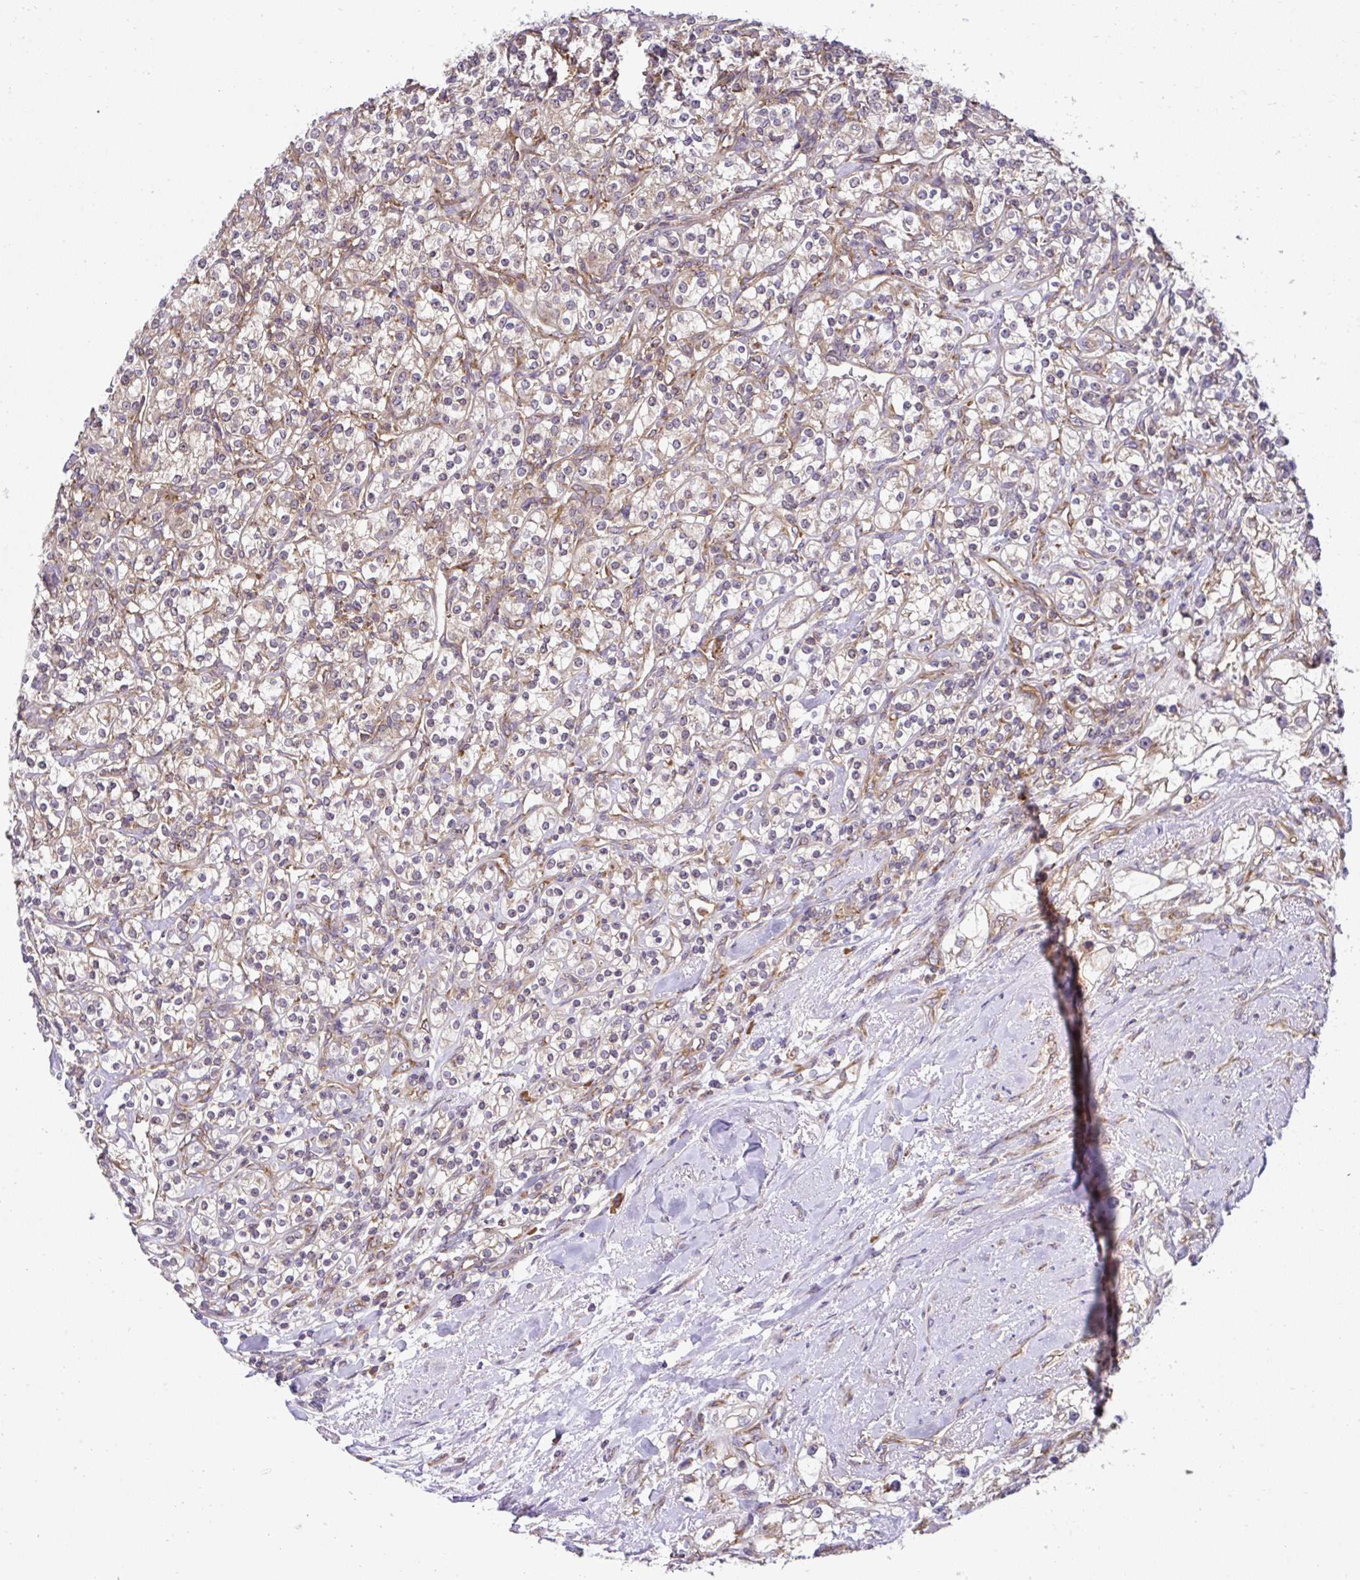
{"staining": {"intensity": "weak", "quantity": "25%-75%", "location": "cytoplasmic/membranous"}, "tissue": "renal cancer", "cell_type": "Tumor cells", "image_type": "cancer", "snomed": [{"axis": "morphology", "description": "Adenocarcinoma, NOS"}, {"axis": "topography", "description": "Kidney"}], "caption": "Renal cancer stained for a protein reveals weak cytoplasmic/membranous positivity in tumor cells.", "gene": "RPS7", "patient": {"sex": "male", "age": 77}}